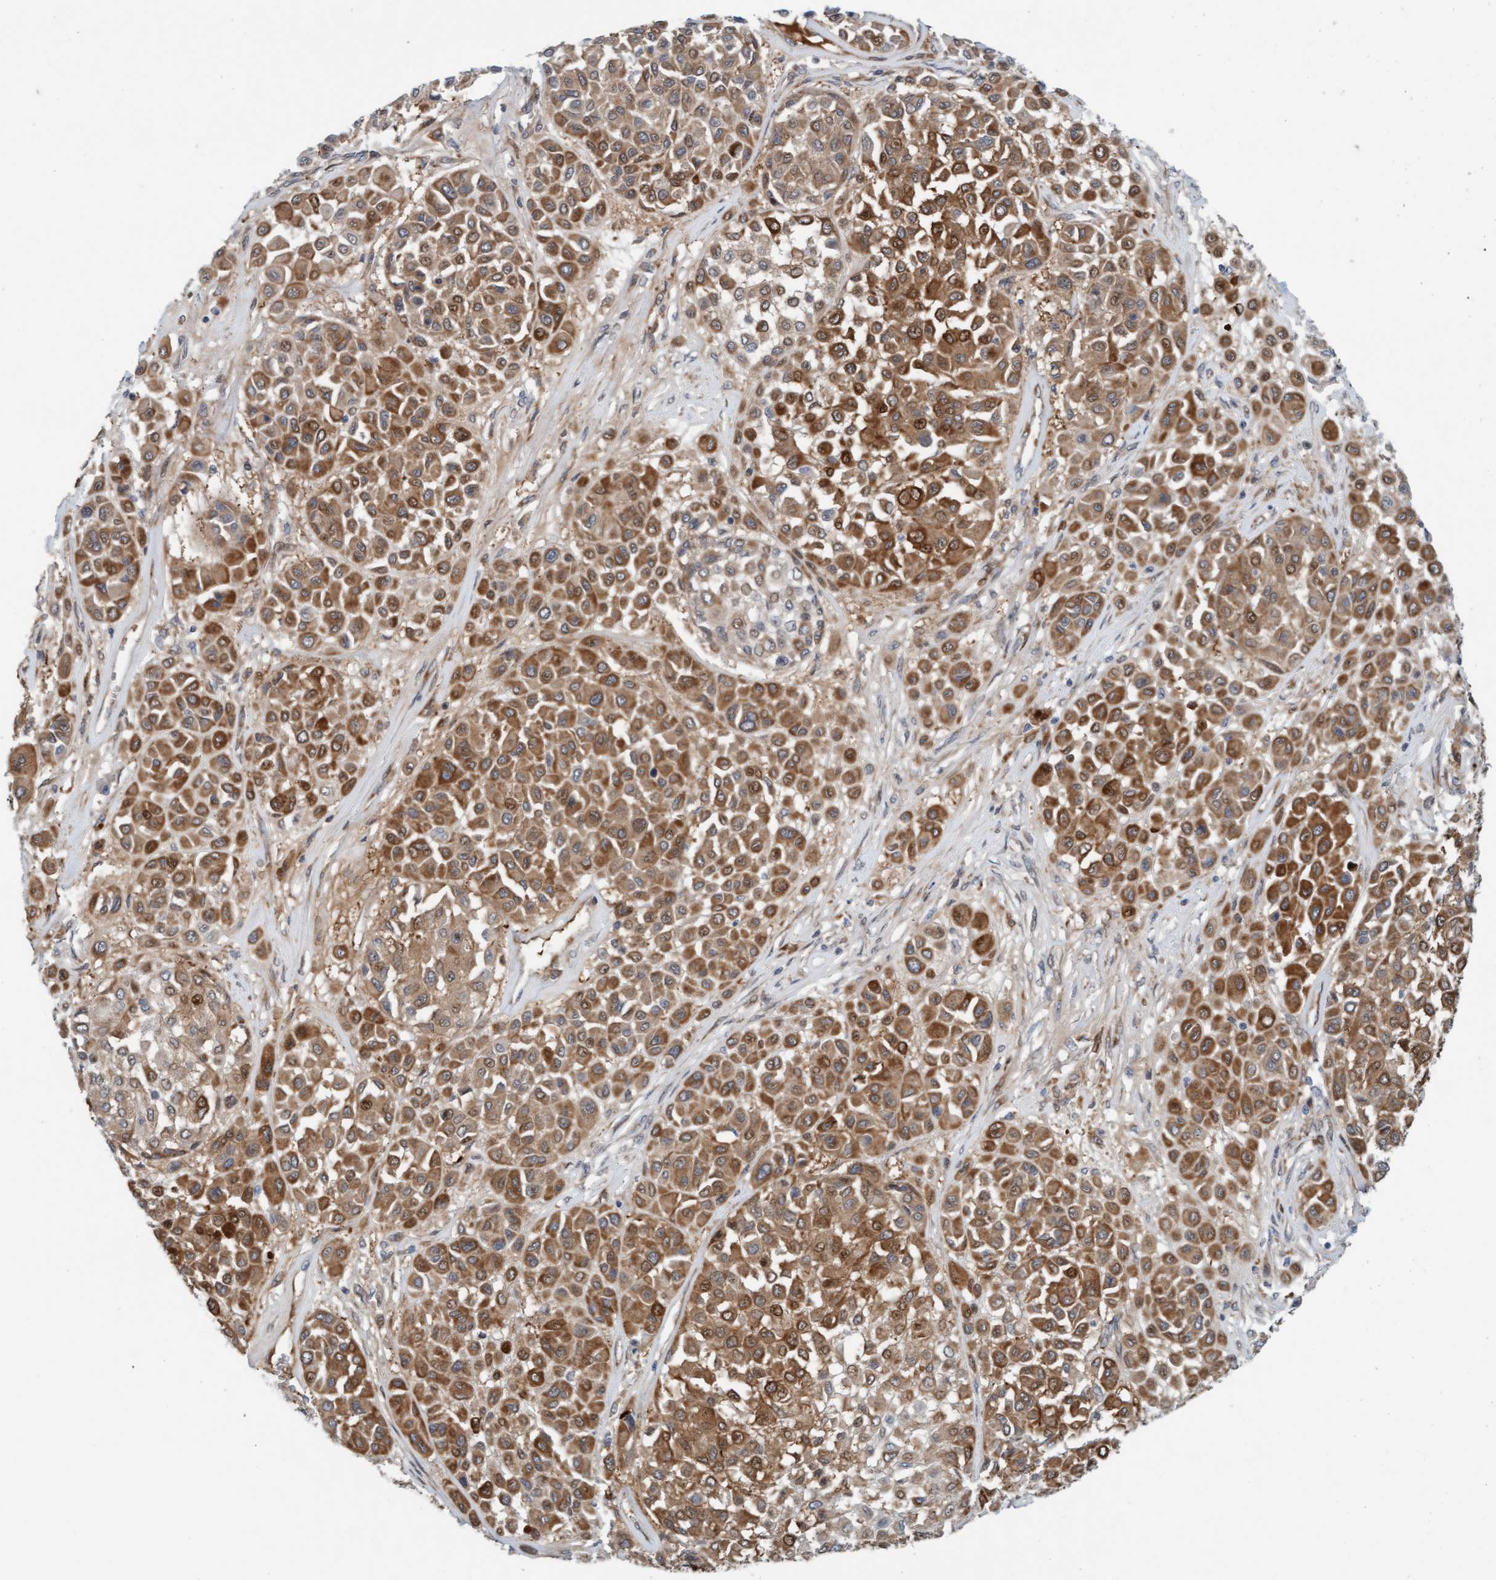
{"staining": {"intensity": "moderate", "quantity": ">75%", "location": "cytoplasmic/membranous"}, "tissue": "melanoma", "cell_type": "Tumor cells", "image_type": "cancer", "snomed": [{"axis": "morphology", "description": "Malignant melanoma, Metastatic site"}, {"axis": "topography", "description": "Soft tissue"}], "caption": "The micrograph reveals immunohistochemical staining of melanoma. There is moderate cytoplasmic/membranous positivity is identified in approximately >75% of tumor cells.", "gene": "EIF4EBP1", "patient": {"sex": "male", "age": 41}}